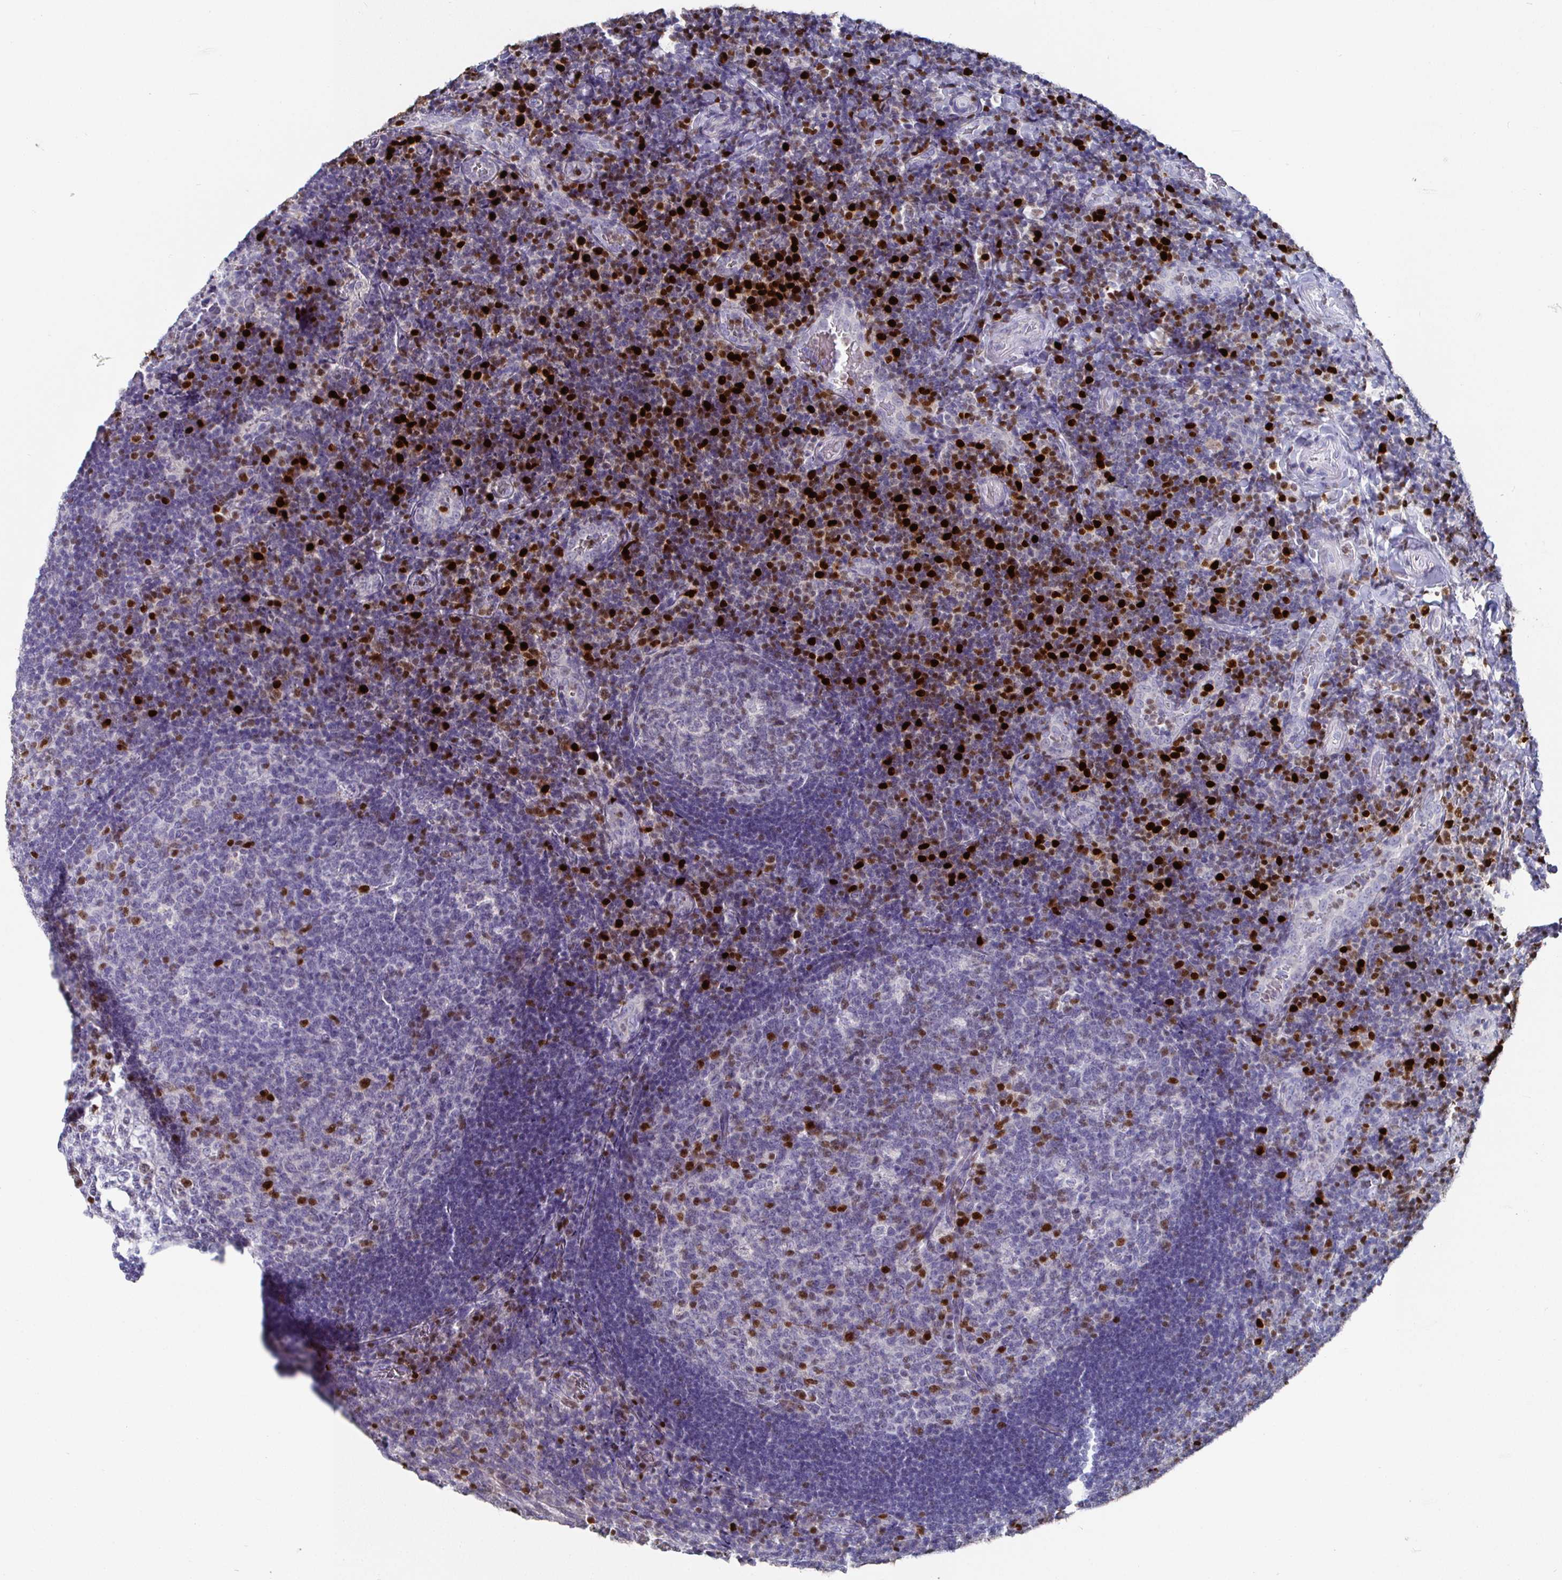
{"staining": {"intensity": "strong", "quantity": "<25%", "location": "nuclear"}, "tissue": "tonsil", "cell_type": "Germinal center cells", "image_type": "normal", "snomed": [{"axis": "morphology", "description": "Normal tissue, NOS"}, {"axis": "topography", "description": "Tonsil"}], "caption": "Brown immunohistochemical staining in normal tonsil shows strong nuclear expression in approximately <25% of germinal center cells. The staining is performed using DAB brown chromogen to label protein expression. The nuclei are counter-stained blue using hematoxylin.", "gene": "RUNX2", "patient": {"sex": "male", "age": 17}}